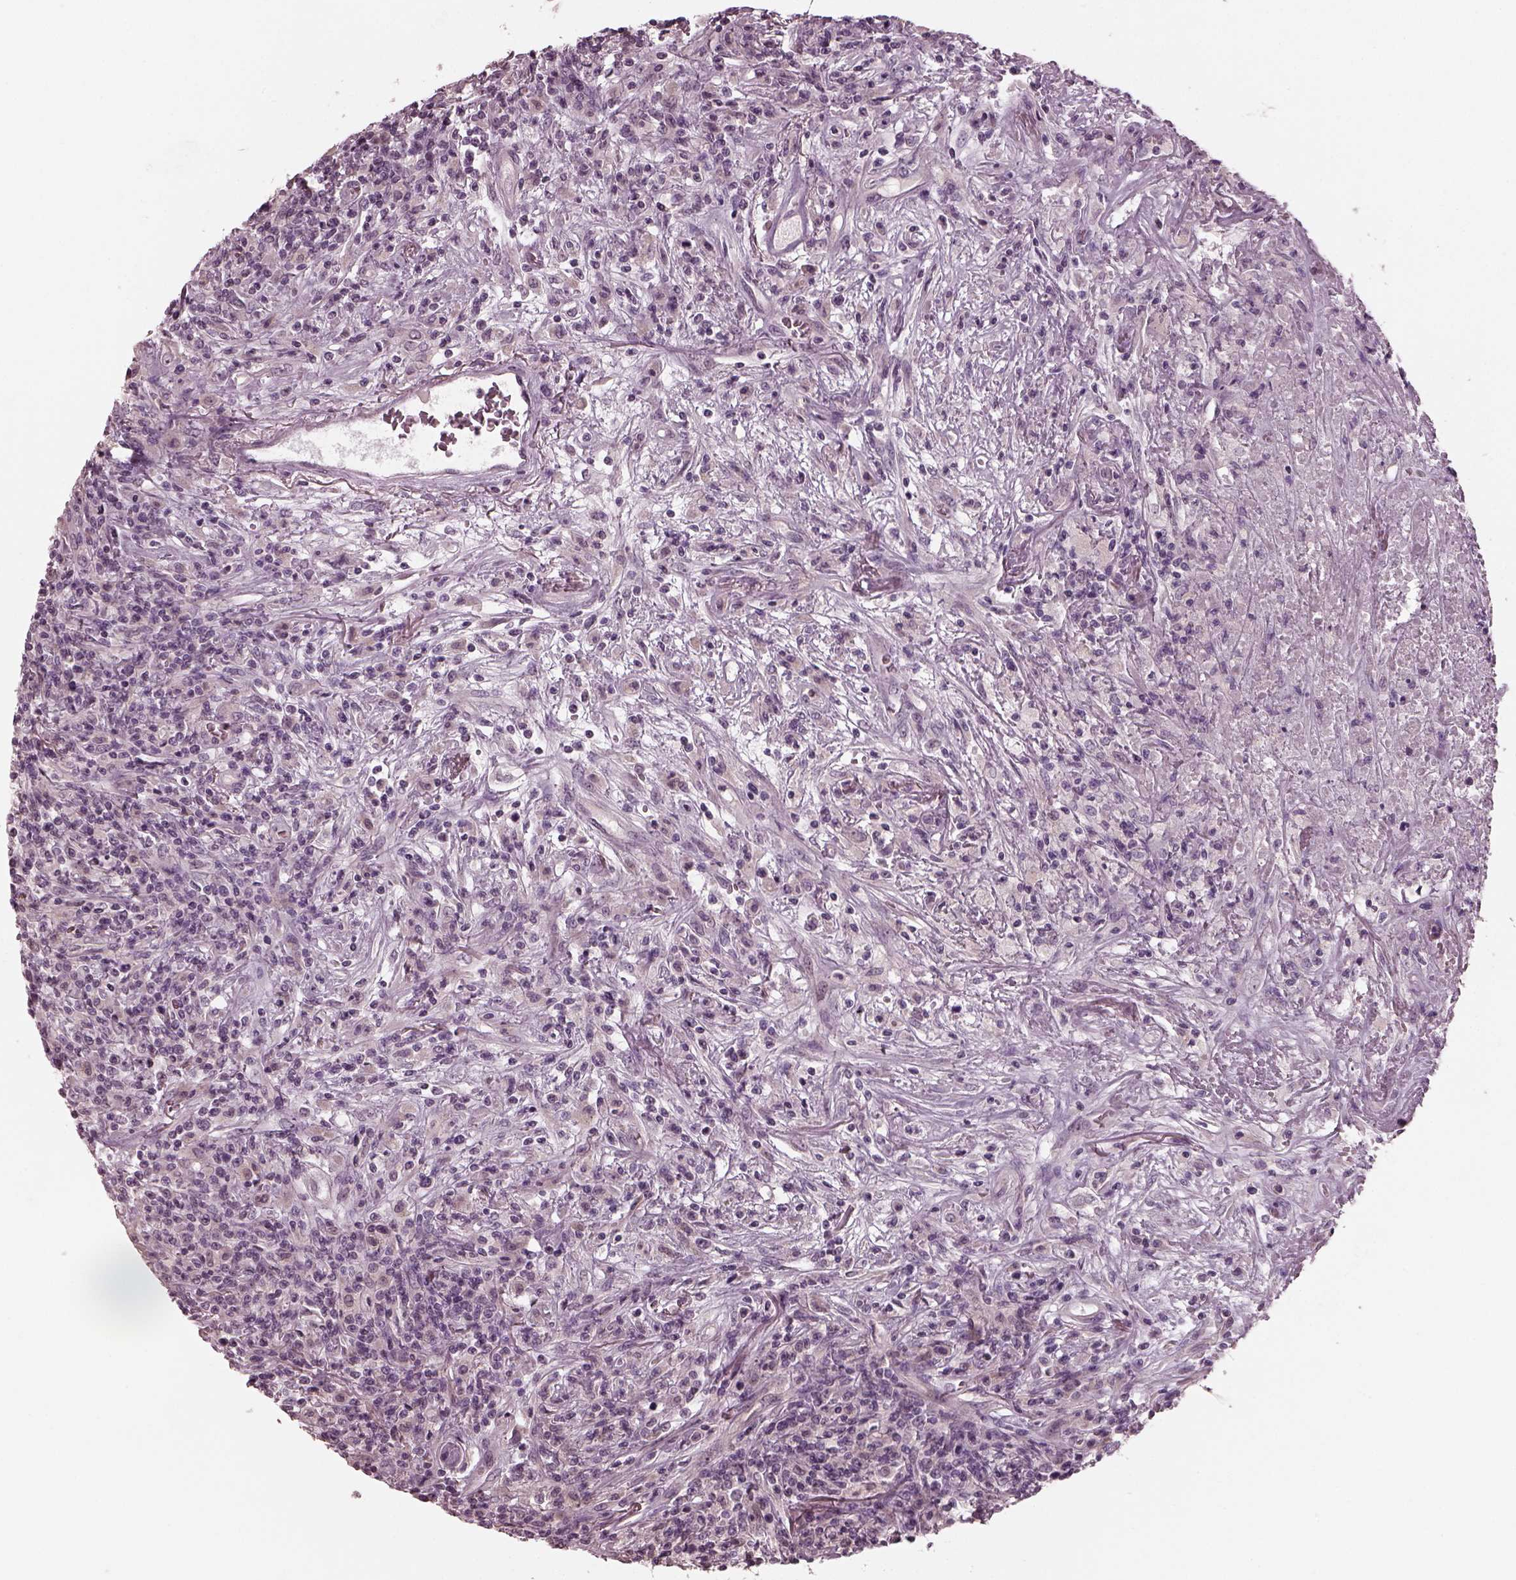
{"staining": {"intensity": "negative", "quantity": "none", "location": "none"}, "tissue": "lymphoma", "cell_type": "Tumor cells", "image_type": "cancer", "snomed": [{"axis": "morphology", "description": "Malignant lymphoma, non-Hodgkin's type, High grade"}, {"axis": "topography", "description": "Lung"}], "caption": "Immunohistochemistry of lymphoma reveals no positivity in tumor cells. (DAB (3,3'-diaminobenzidine) IHC with hematoxylin counter stain).", "gene": "RCVRN", "patient": {"sex": "male", "age": 79}}